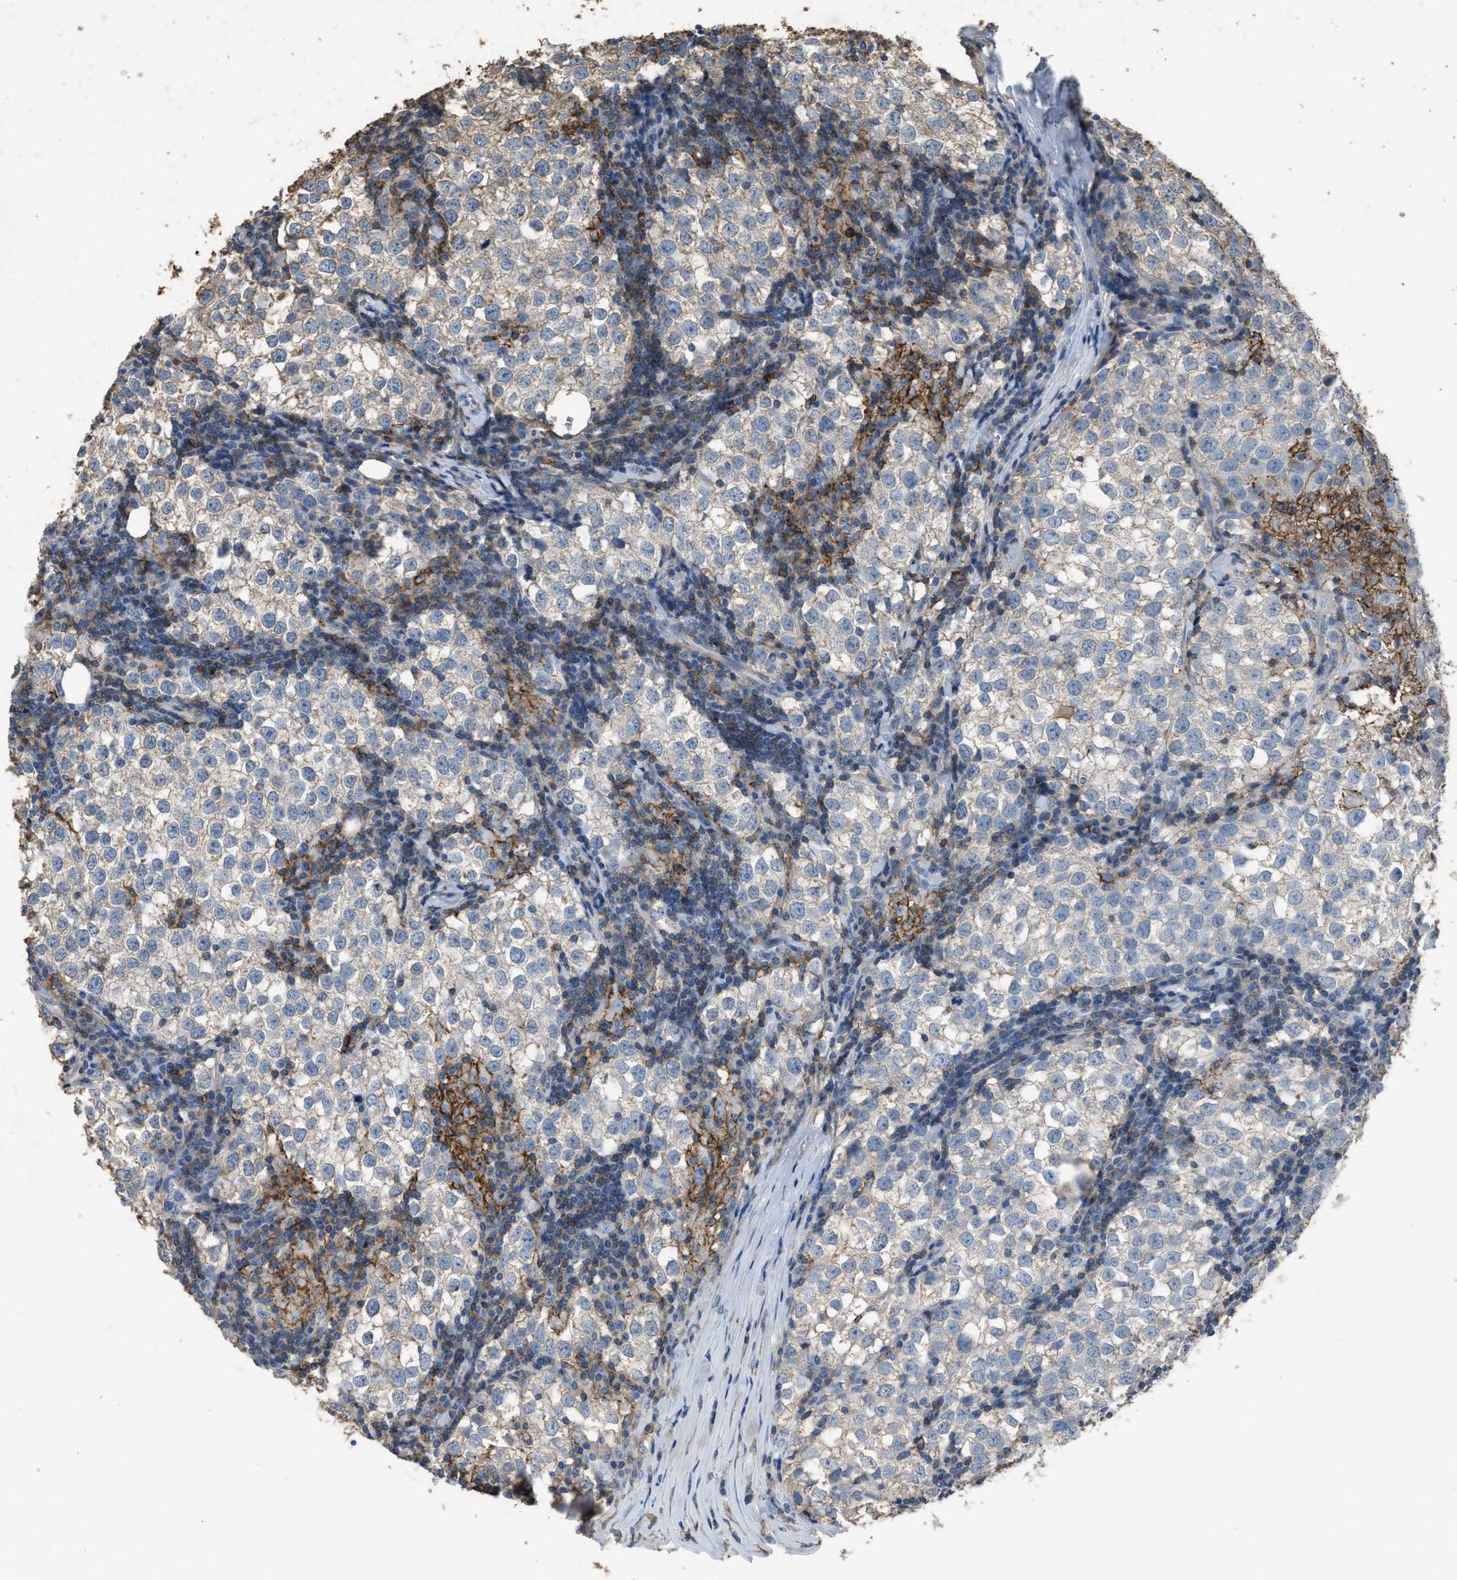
{"staining": {"intensity": "weak", "quantity": "<25%", "location": "cytoplasmic/membranous"}, "tissue": "testis cancer", "cell_type": "Tumor cells", "image_type": "cancer", "snomed": [{"axis": "morphology", "description": "Seminoma, NOS"}, {"axis": "morphology", "description": "Carcinoma, Embryonal, NOS"}, {"axis": "topography", "description": "Testis"}], "caption": "Tumor cells are negative for protein expression in human testis cancer (seminoma).", "gene": "OR51E1", "patient": {"sex": "male", "age": 36}}